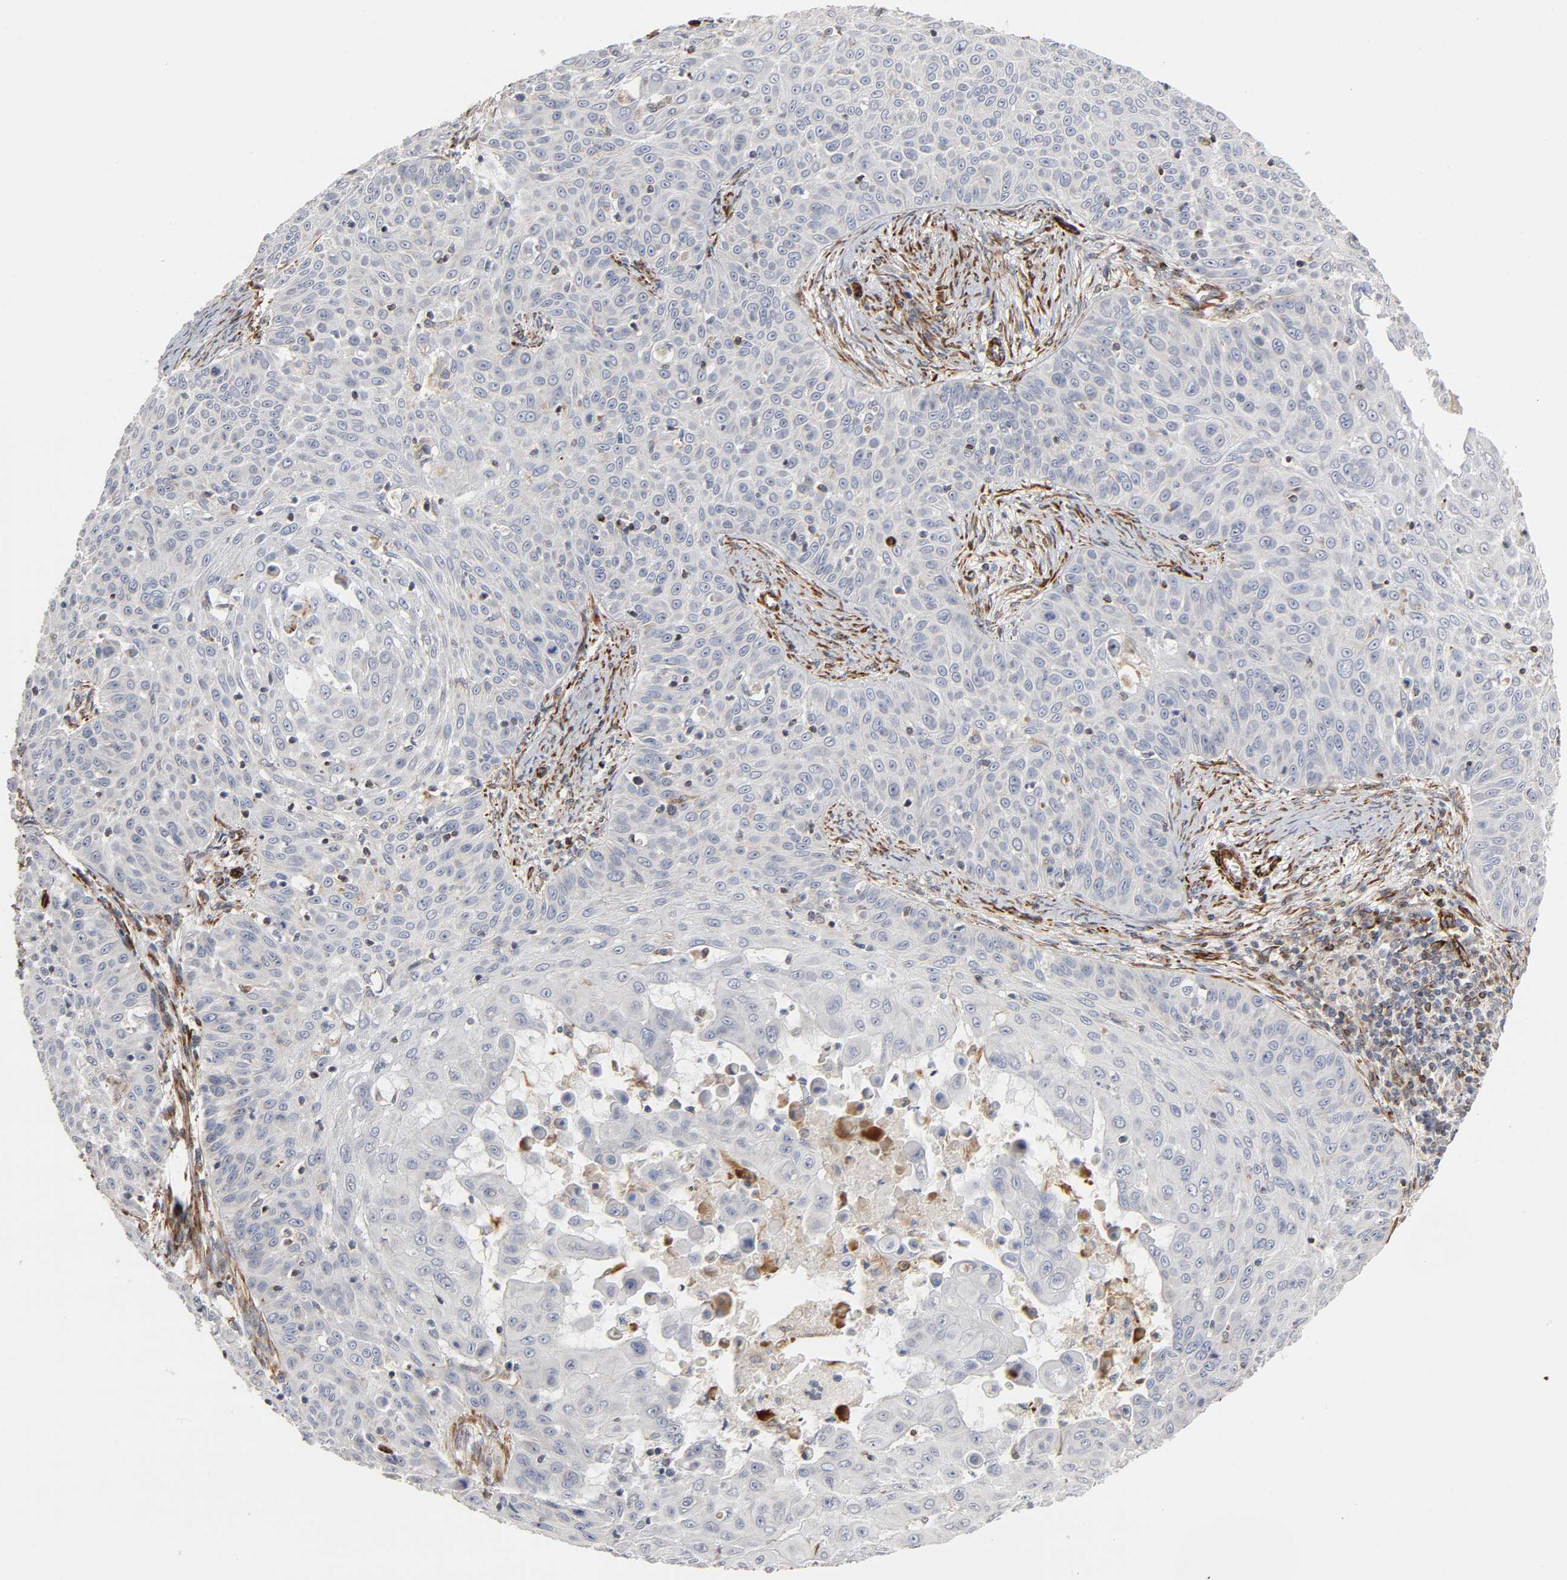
{"staining": {"intensity": "negative", "quantity": "none", "location": "none"}, "tissue": "skin cancer", "cell_type": "Tumor cells", "image_type": "cancer", "snomed": [{"axis": "morphology", "description": "Squamous cell carcinoma, NOS"}, {"axis": "topography", "description": "Skin"}], "caption": "DAB (3,3'-diaminobenzidine) immunohistochemical staining of human squamous cell carcinoma (skin) shows no significant staining in tumor cells. (DAB immunohistochemistry, high magnification).", "gene": "FAM118A", "patient": {"sex": "male", "age": 82}}